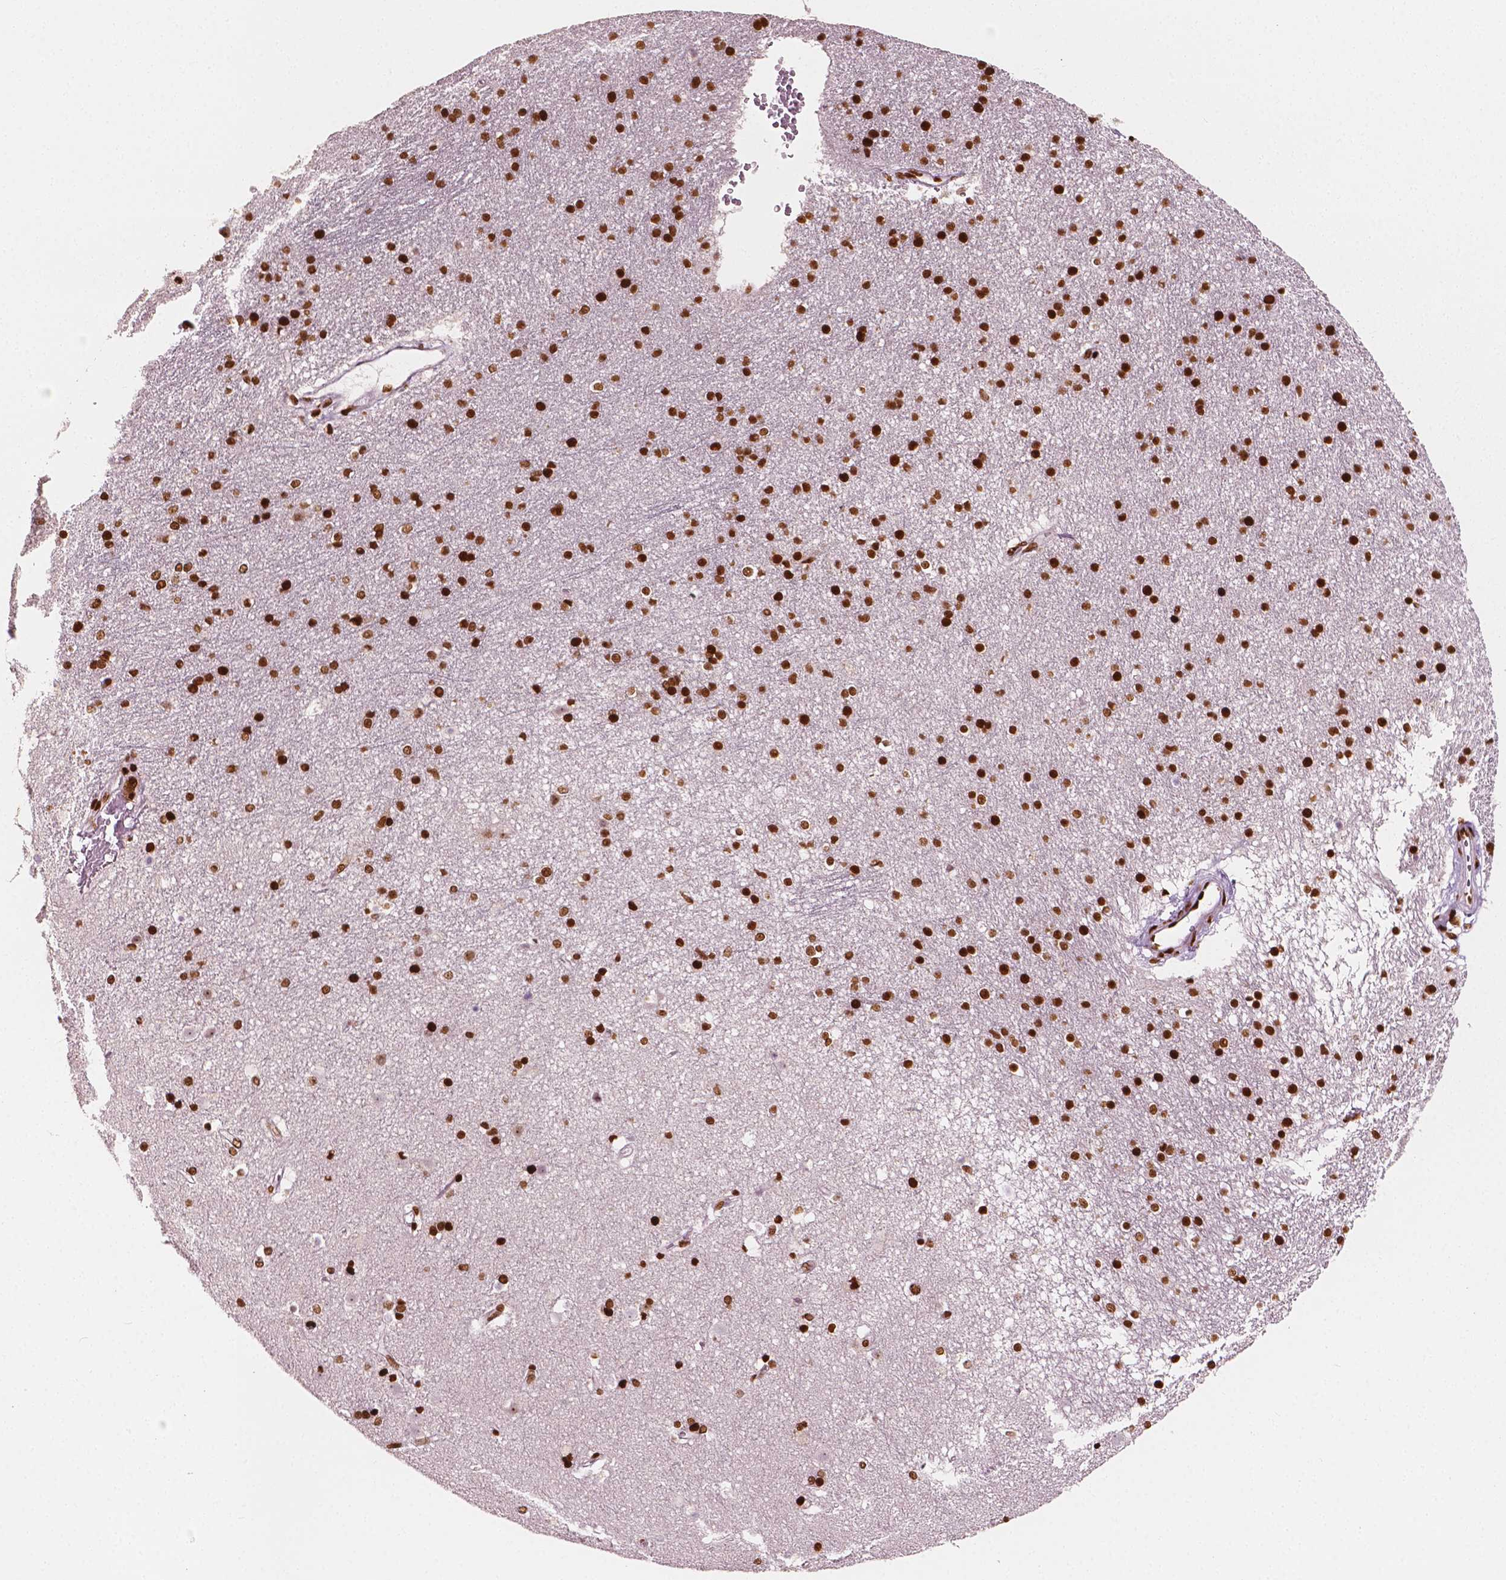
{"staining": {"intensity": "strong", "quantity": ">75%", "location": "nuclear"}, "tissue": "caudate", "cell_type": "Glial cells", "image_type": "normal", "snomed": [{"axis": "morphology", "description": "Normal tissue, NOS"}, {"axis": "topography", "description": "Lateral ventricle wall"}], "caption": "The micrograph reveals staining of benign caudate, revealing strong nuclear protein positivity (brown color) within glial cells. The protein is shown in brown color, while the nuclei are stained blue.", "gene": "CTCF", "patient": {"sex": "female", "age": 71}}